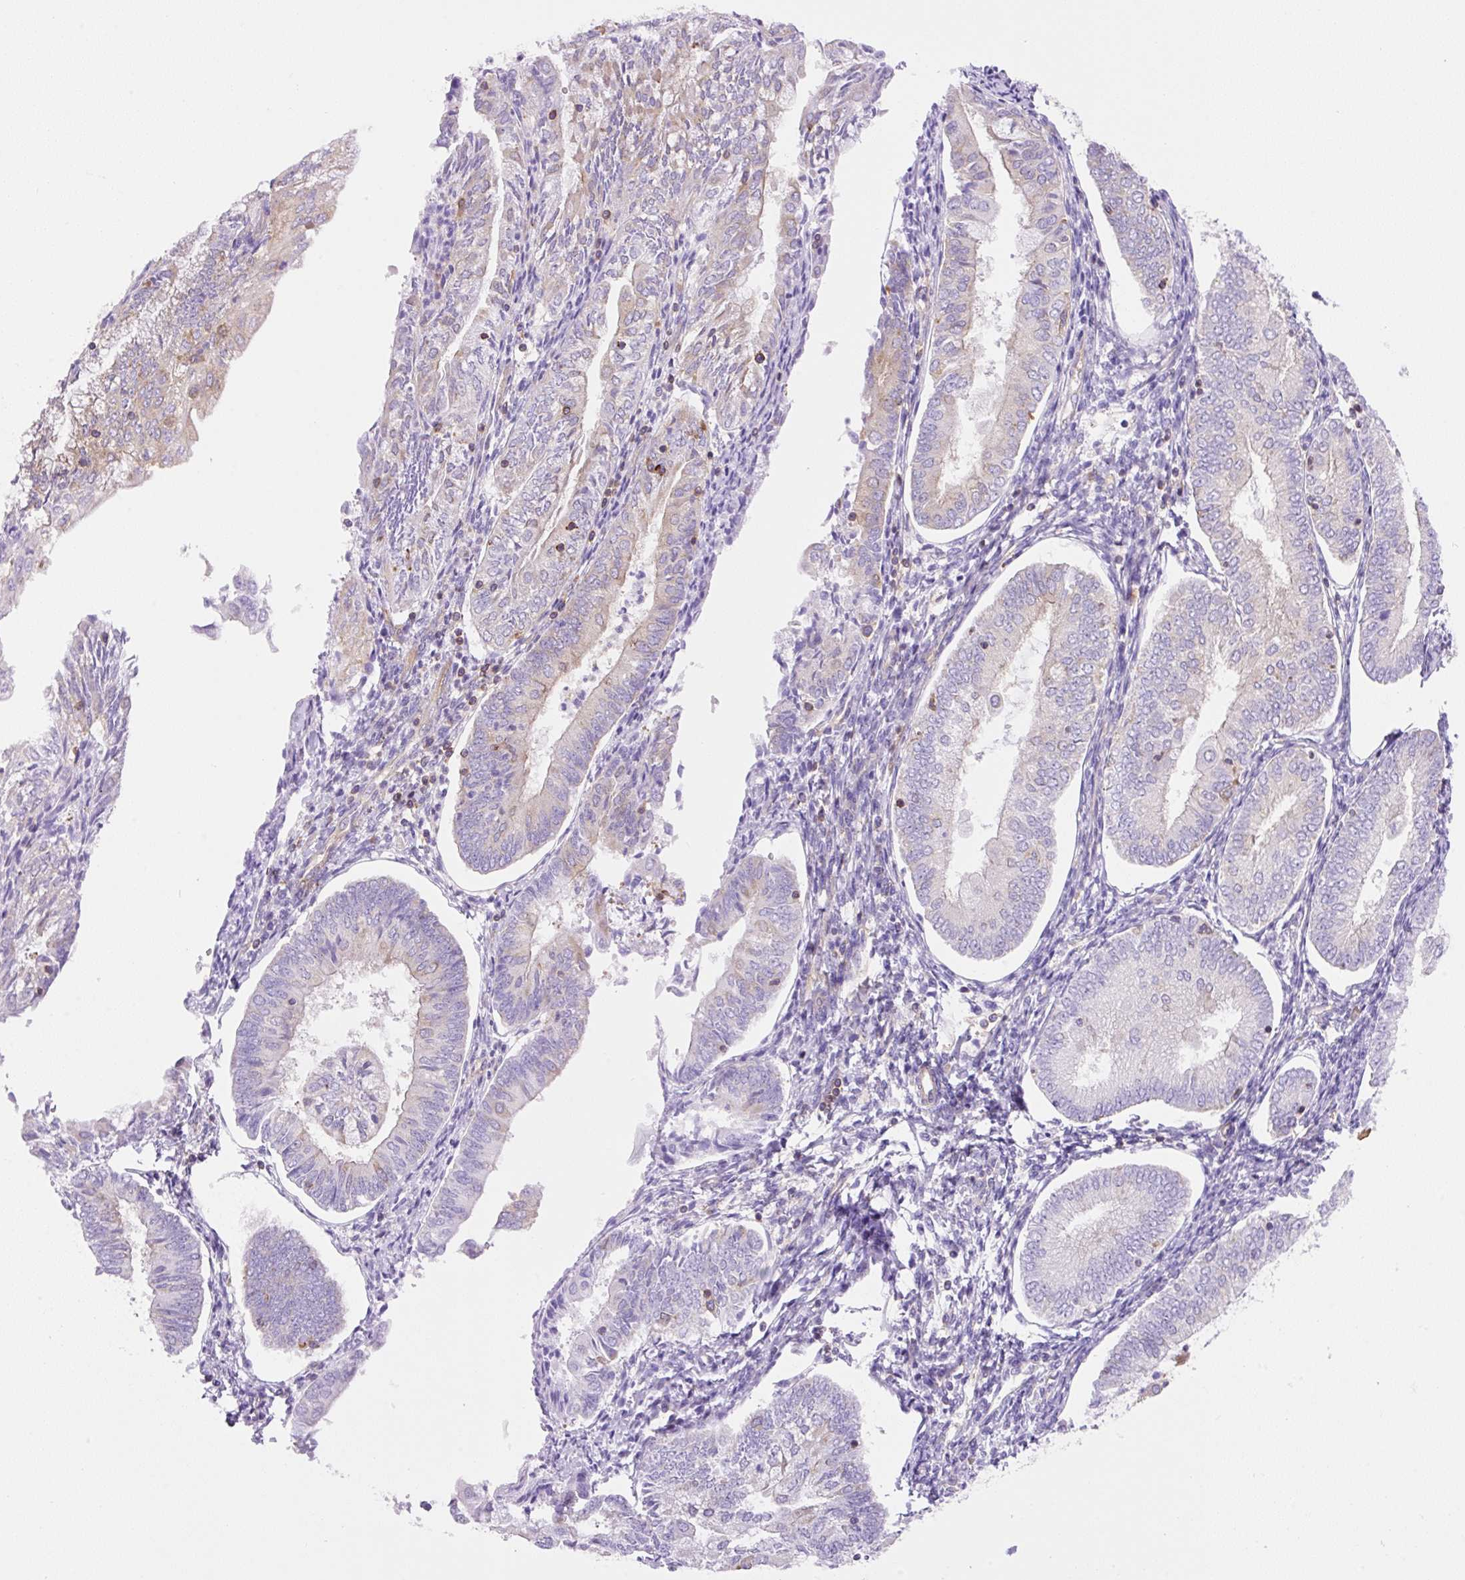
{"staining": {"intensity": "strong", "quantity": "25%-75%", "location": "cytoplasmic/membranous"}, "tissue": "endometrial cancer", "cell_type": "Tumor cells", "image_type": "cancer", "snomed": [{"axis": "morphology", "description": "Adenocarcinoma, NOS"}, {"axis": "topography", "description": "Endometrium"}], "caption": "An IHC image of neoplastic tissue is shown. Protein staining in brown highlights strong cytoplasmic/membranous positivity in endometrial adenocarcinoma within tumor cells.", "gene": "DNM2", "patient": {"sex": "female", "age": 55}}